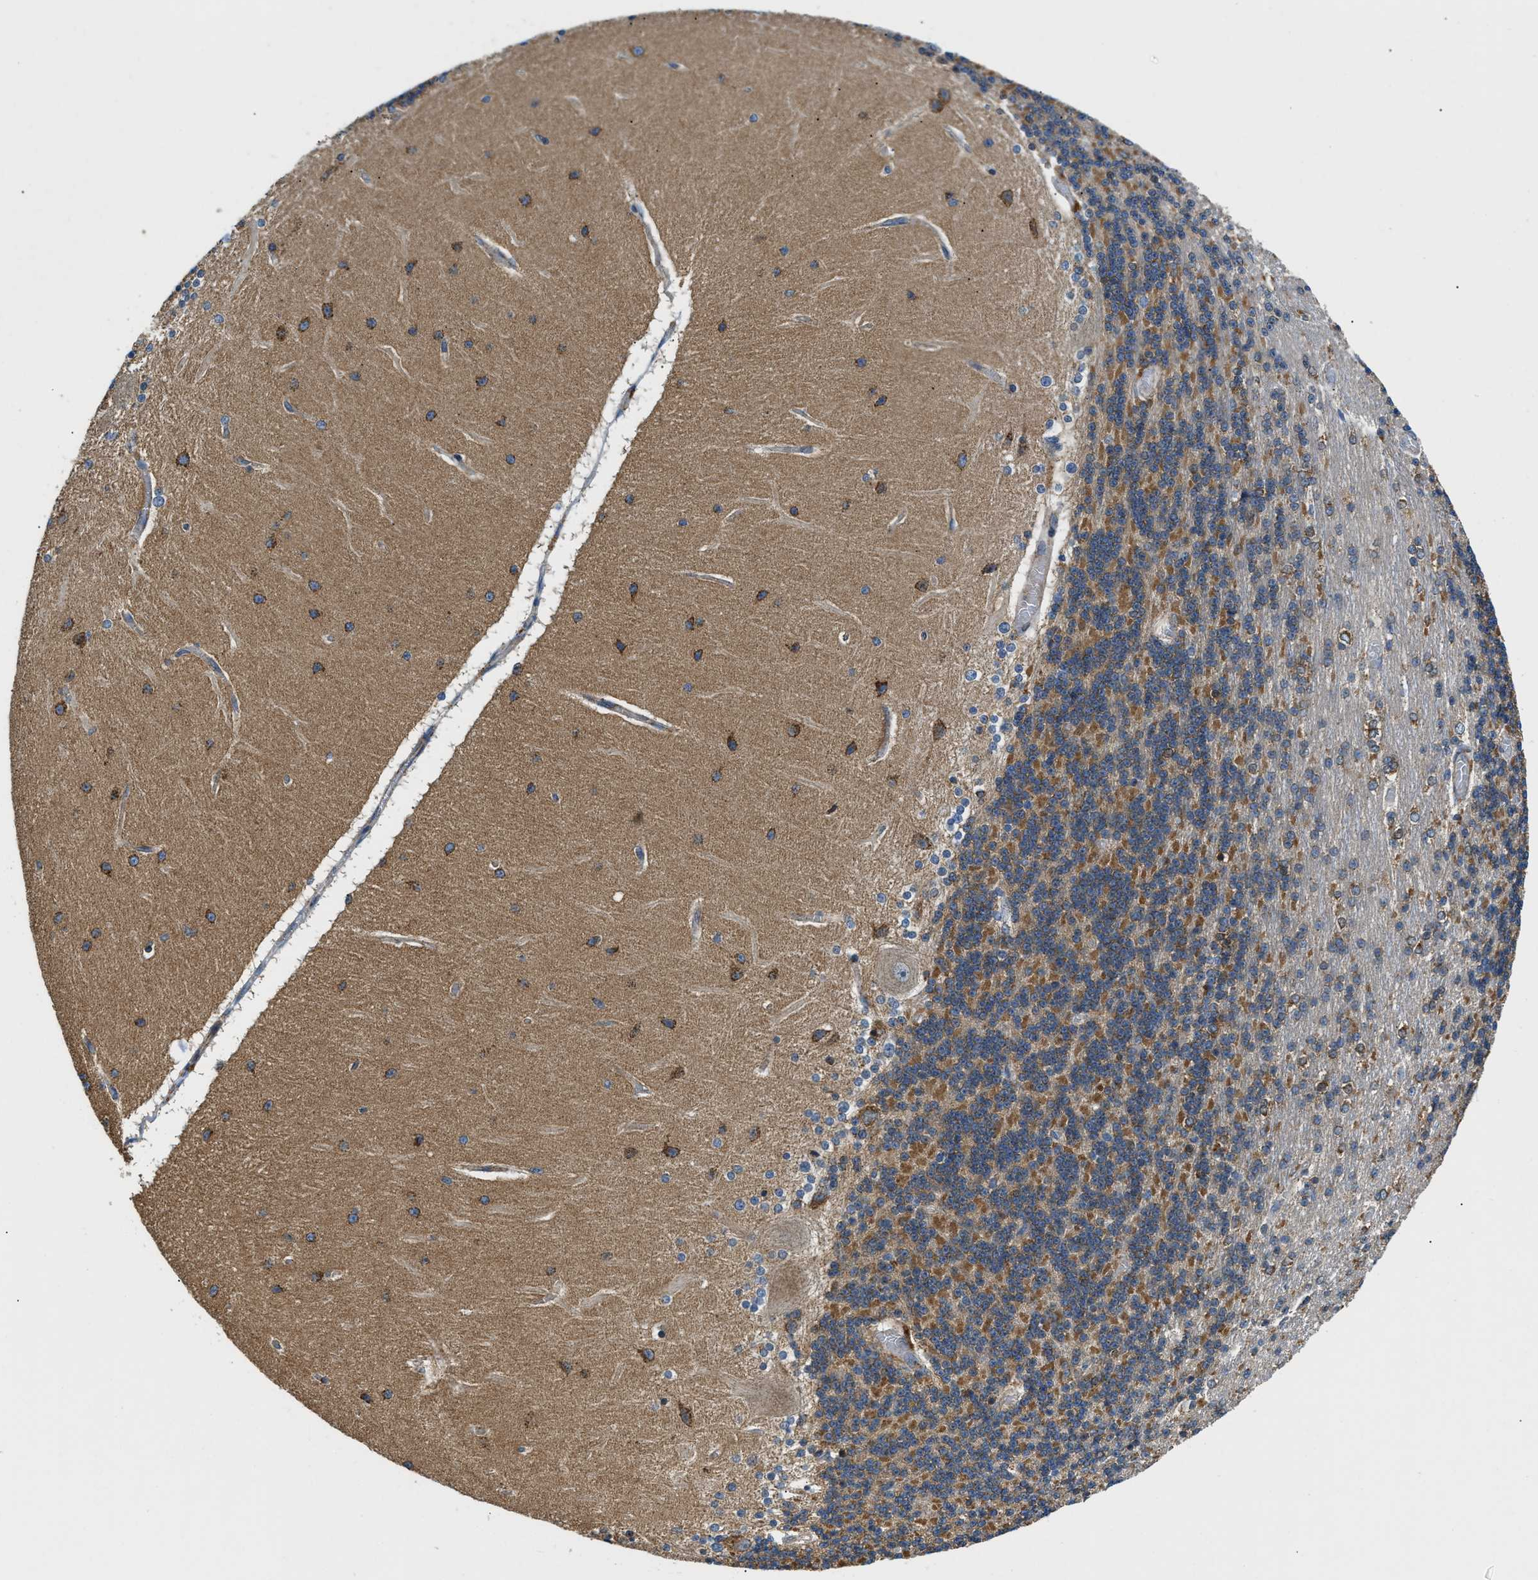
{"staining": {"intensity": "moderate", "quantity": ">75%", "location": "cytoplasmic/membranous"}, "tissue": "cerebellum", "cell_type": "Cells in granular layer", "image_type": "normal", "snomed": [{"axis": "morphology", "description": "Normal tissue, NOS"}, {"axis": "topography", "description": "Cerebellum"}], "caption": "IHC of benign human cerebellum exhibits medium levels of moderate cytoplasmic/membranous staining in approximately >75% of cells in granular layer. Immunohistochemistry (ihc) stains the protein of interest in brown and the nuclei are stained blue.", "gene": "STK33", "patient": {"sex": "female", "age": 54}}